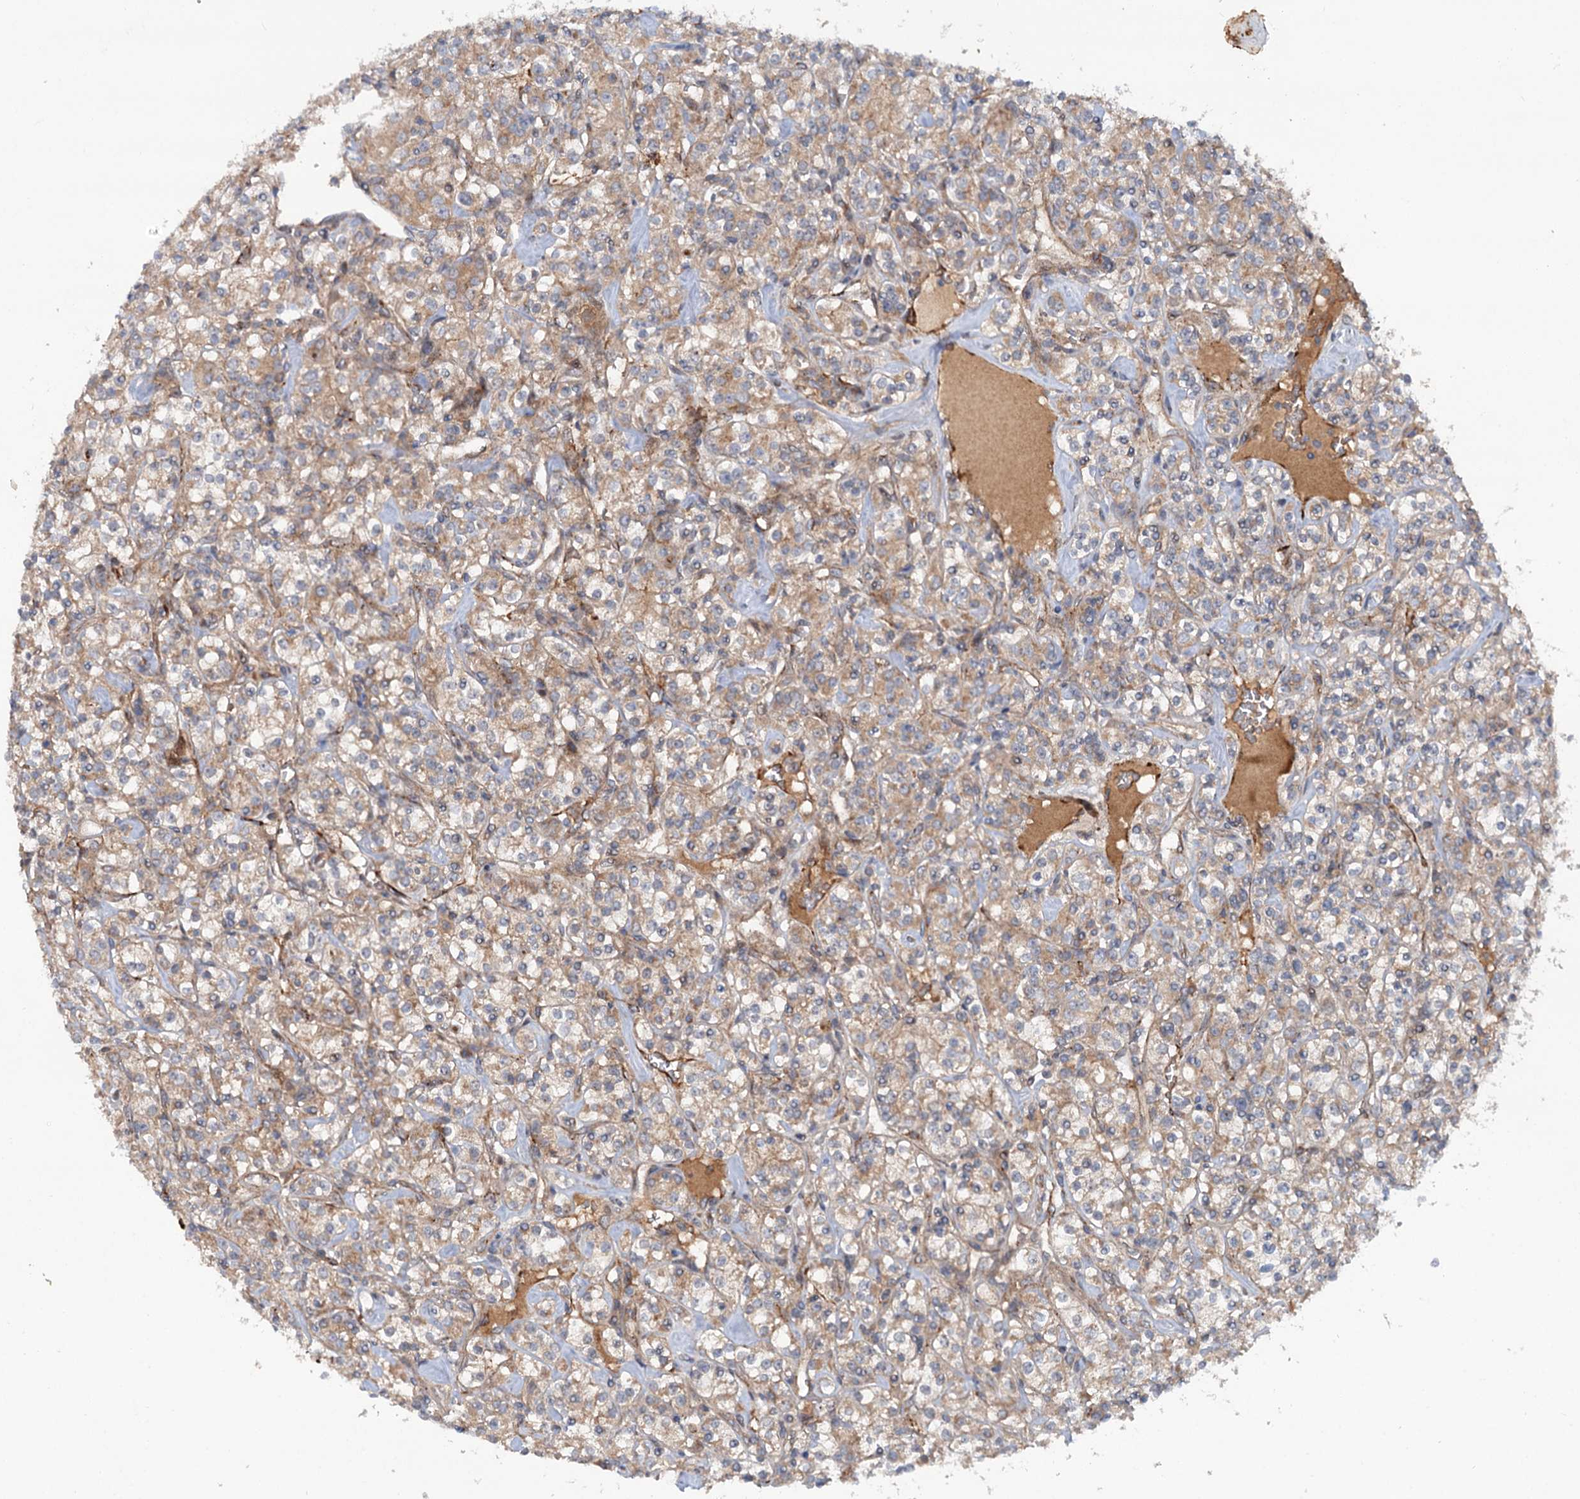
{"staining": {"intensity": "moderate", "quantity": "25%-75%", "location": "cytoplasmic/membranous"}, "tissue": "renal cancer", "cell_type": "Tumor cells", "image_type": "cancer", "snomed": [{"axis": "morphology", "description": "Adenocarcinoma, NOS"}, {"axis": "topography", "description": "Kidney"}], "caption": "A brown stain shows moderate cytoplasmic/membranous staining of a protein in renal adenocarcinoma tumor cells. (IHC, brightfield microscopy, high magnification).", "gene": "ADGRG4", "patient": {"sex": "male", "age": 77}}